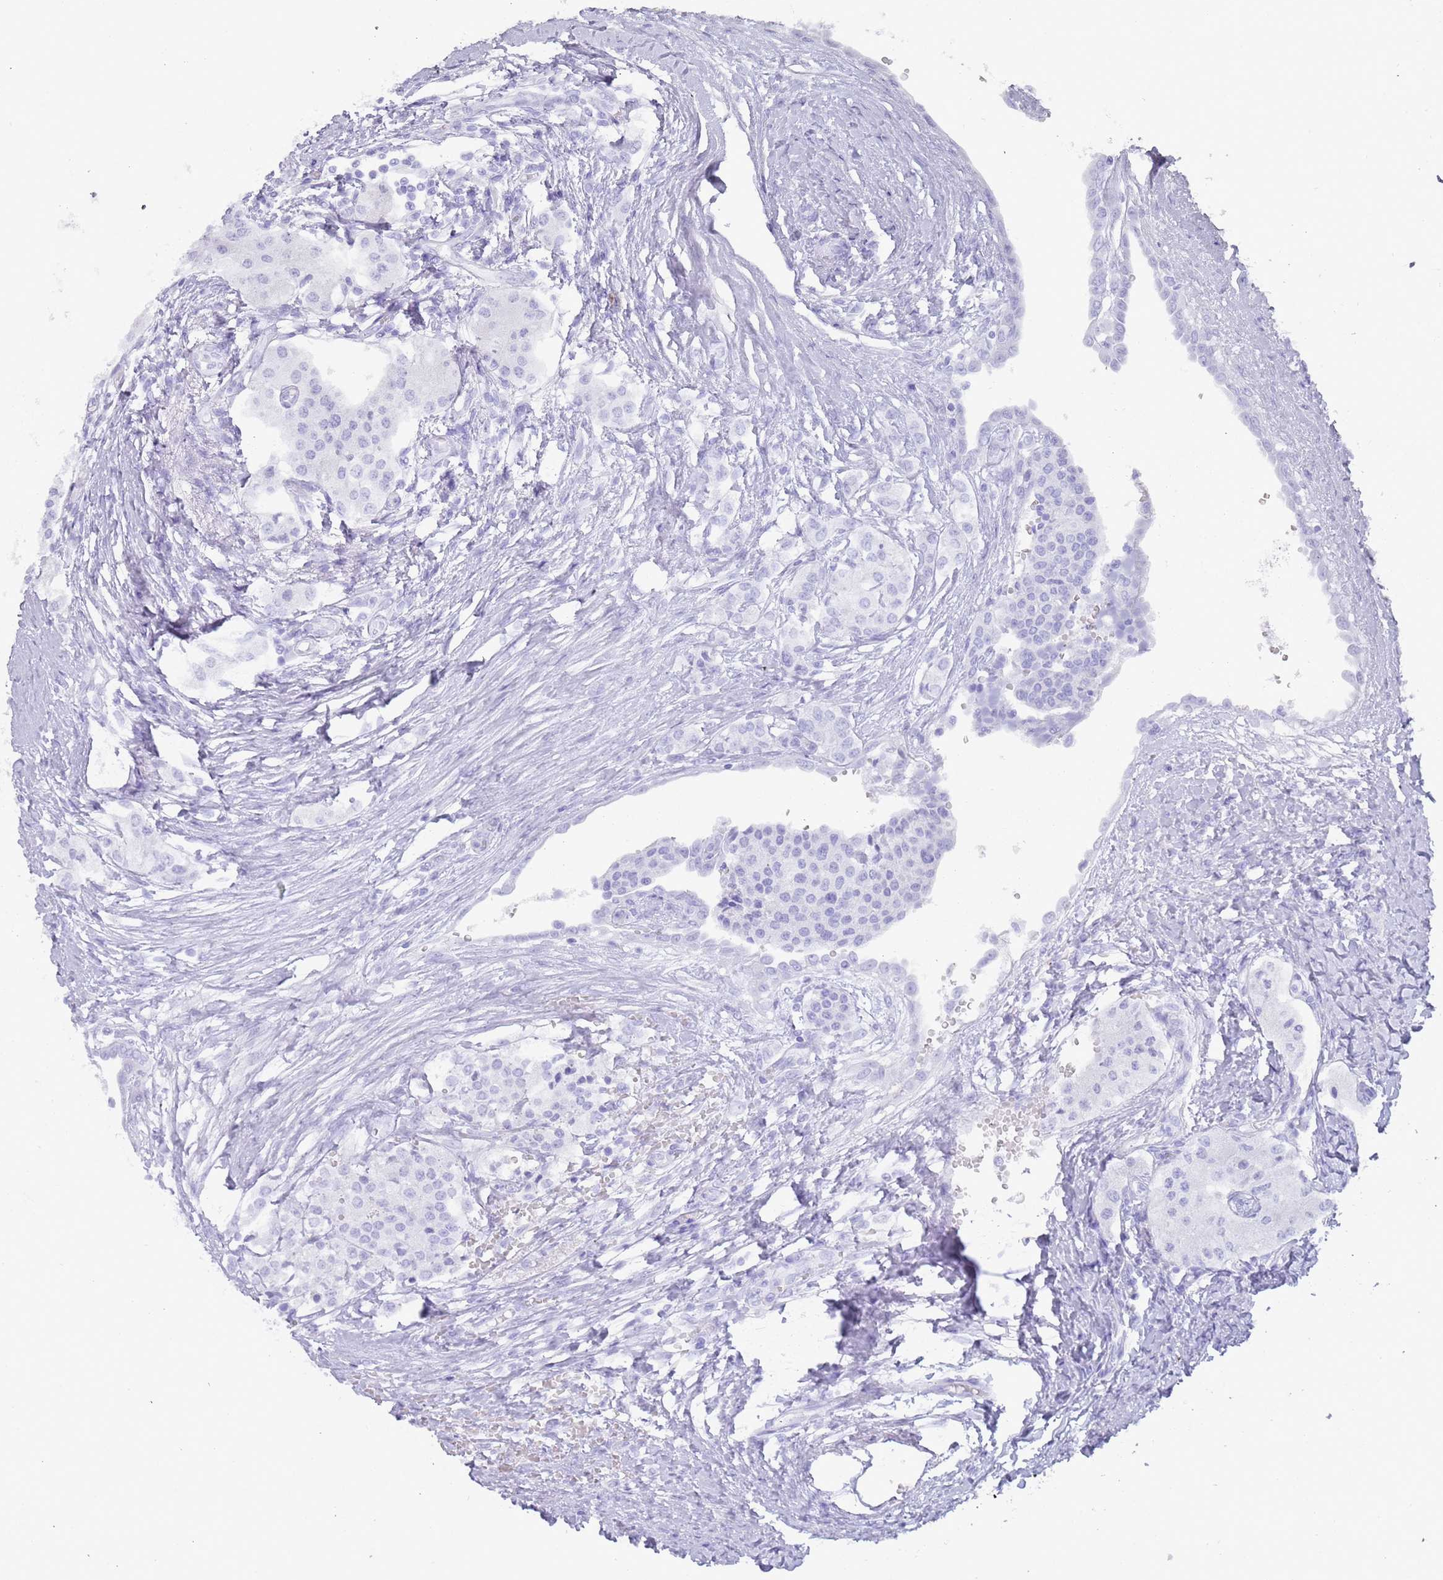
{"staining": {"intensity": "negative", "quantity": "none", "location": "none"}, "tissue": "carcinoid", "cell_type": "Tumor cells", "image_type": "cancer", "snomed": [{"axis": "morphology", "description": "Carcinoid, malignant, NOS"}, {"axis": "topography", "description": "Colon"}], "caption": "Tumor cells are negative for brown protein staining in malignant carcinoid.", "gene": "MYADML2", "patient": {"sex": "female", "age": 52}}